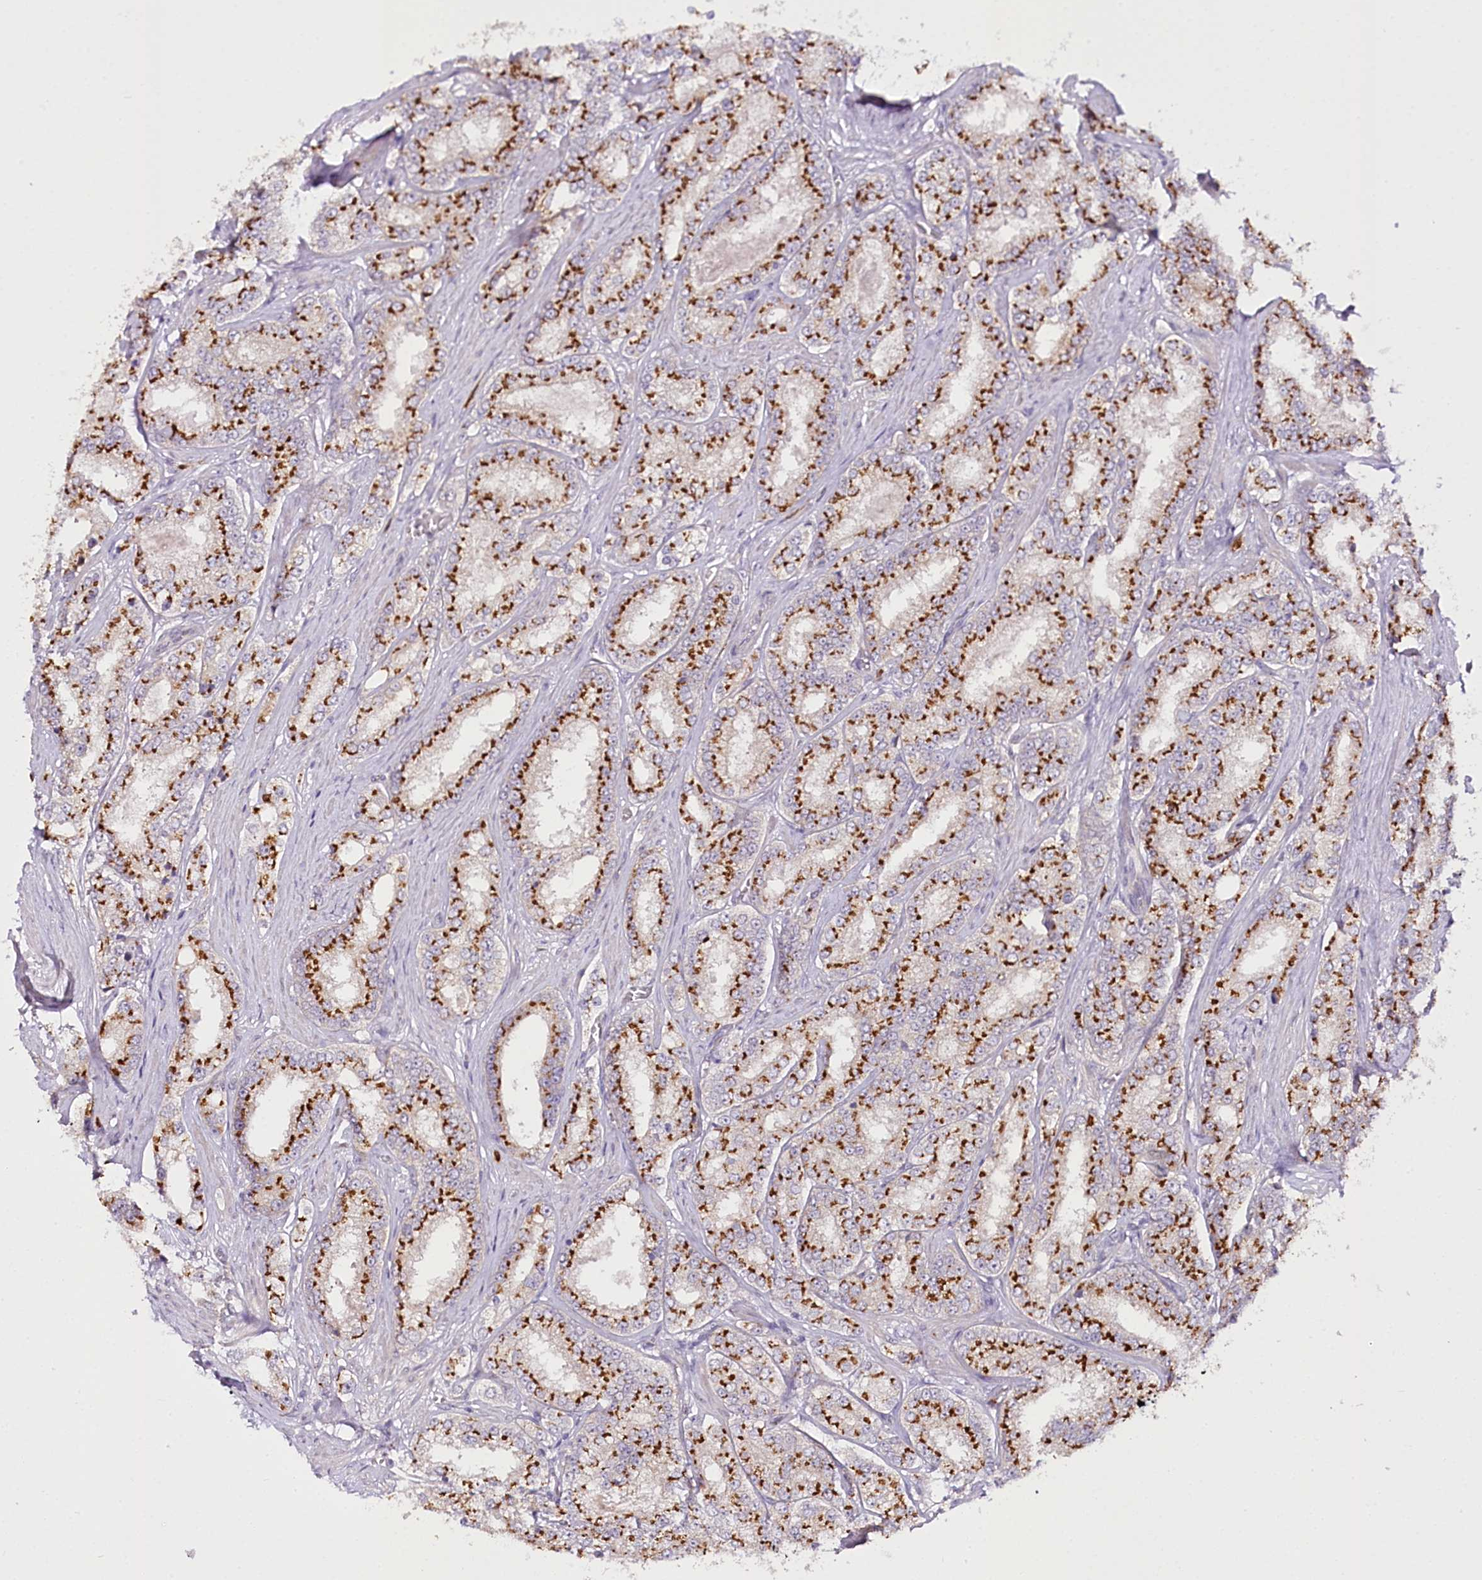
{"staining": {"intensity": "strong", "quantity": ">75%", "location": "cytoplasmic/membranous"}, "tissue": "prostate cancer", "cell_type": "Tumor cells", "image_type": "cancer", "snomed": [{"axis": "morphology", "description": "Normal tissue, NOS"}, {"axis": "morphology", "description": "Adenocarcinoma, High grade"}, {"axis": "topography", "description": "Prostate"}], "caption": "The histopathology image reveals immunohistochemical staining of prostate cancer. There is strong cytoplasmic/membranous positivity is appreciated in about >75% of tumor cells. (IHC, brightfield microscopy, high magnification).", "gene": "VWA5A", "patient": {"sex": "male", "age": 83}}